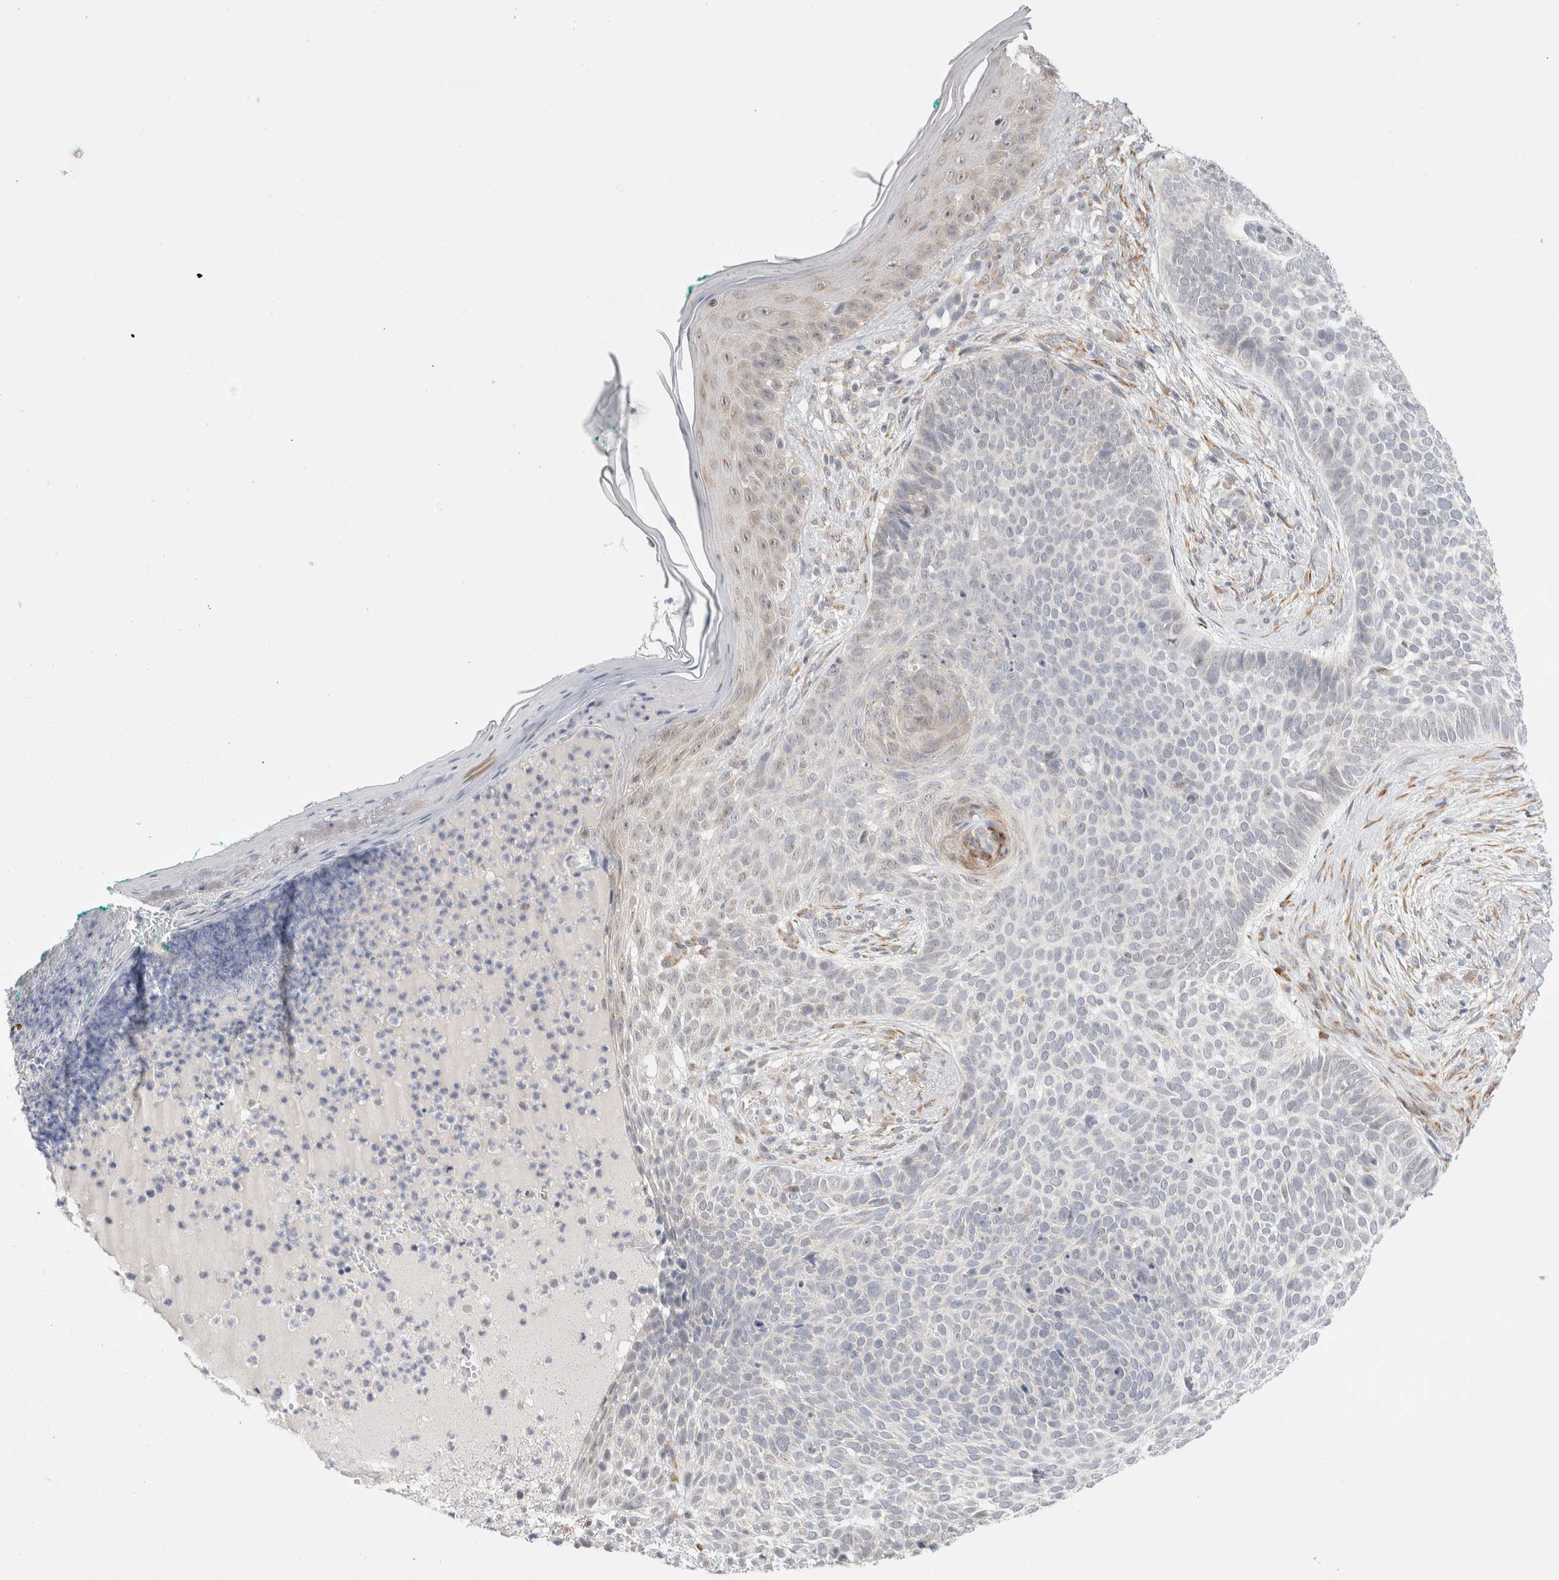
{"staining": {"intensity": "negative", "quantity": "none", "location": "none"}, "tissue": "skin cancer", "cell_type": "Tumor cells", "image_type": "cancer", "snomed": [{"axis": "morphology", "description": "Normal tissue, NOS"}, {"axis": "morphology", "description": "Basal cell carcinoma"}, {"axis": "topography", "description": "Skin"}], "caption": "Tumor cells show no significant protein staining in skin cancer (basal cell carcinoma).", "gene": "TRMT1L", "patient": {"sex": "male", "age": 67}}